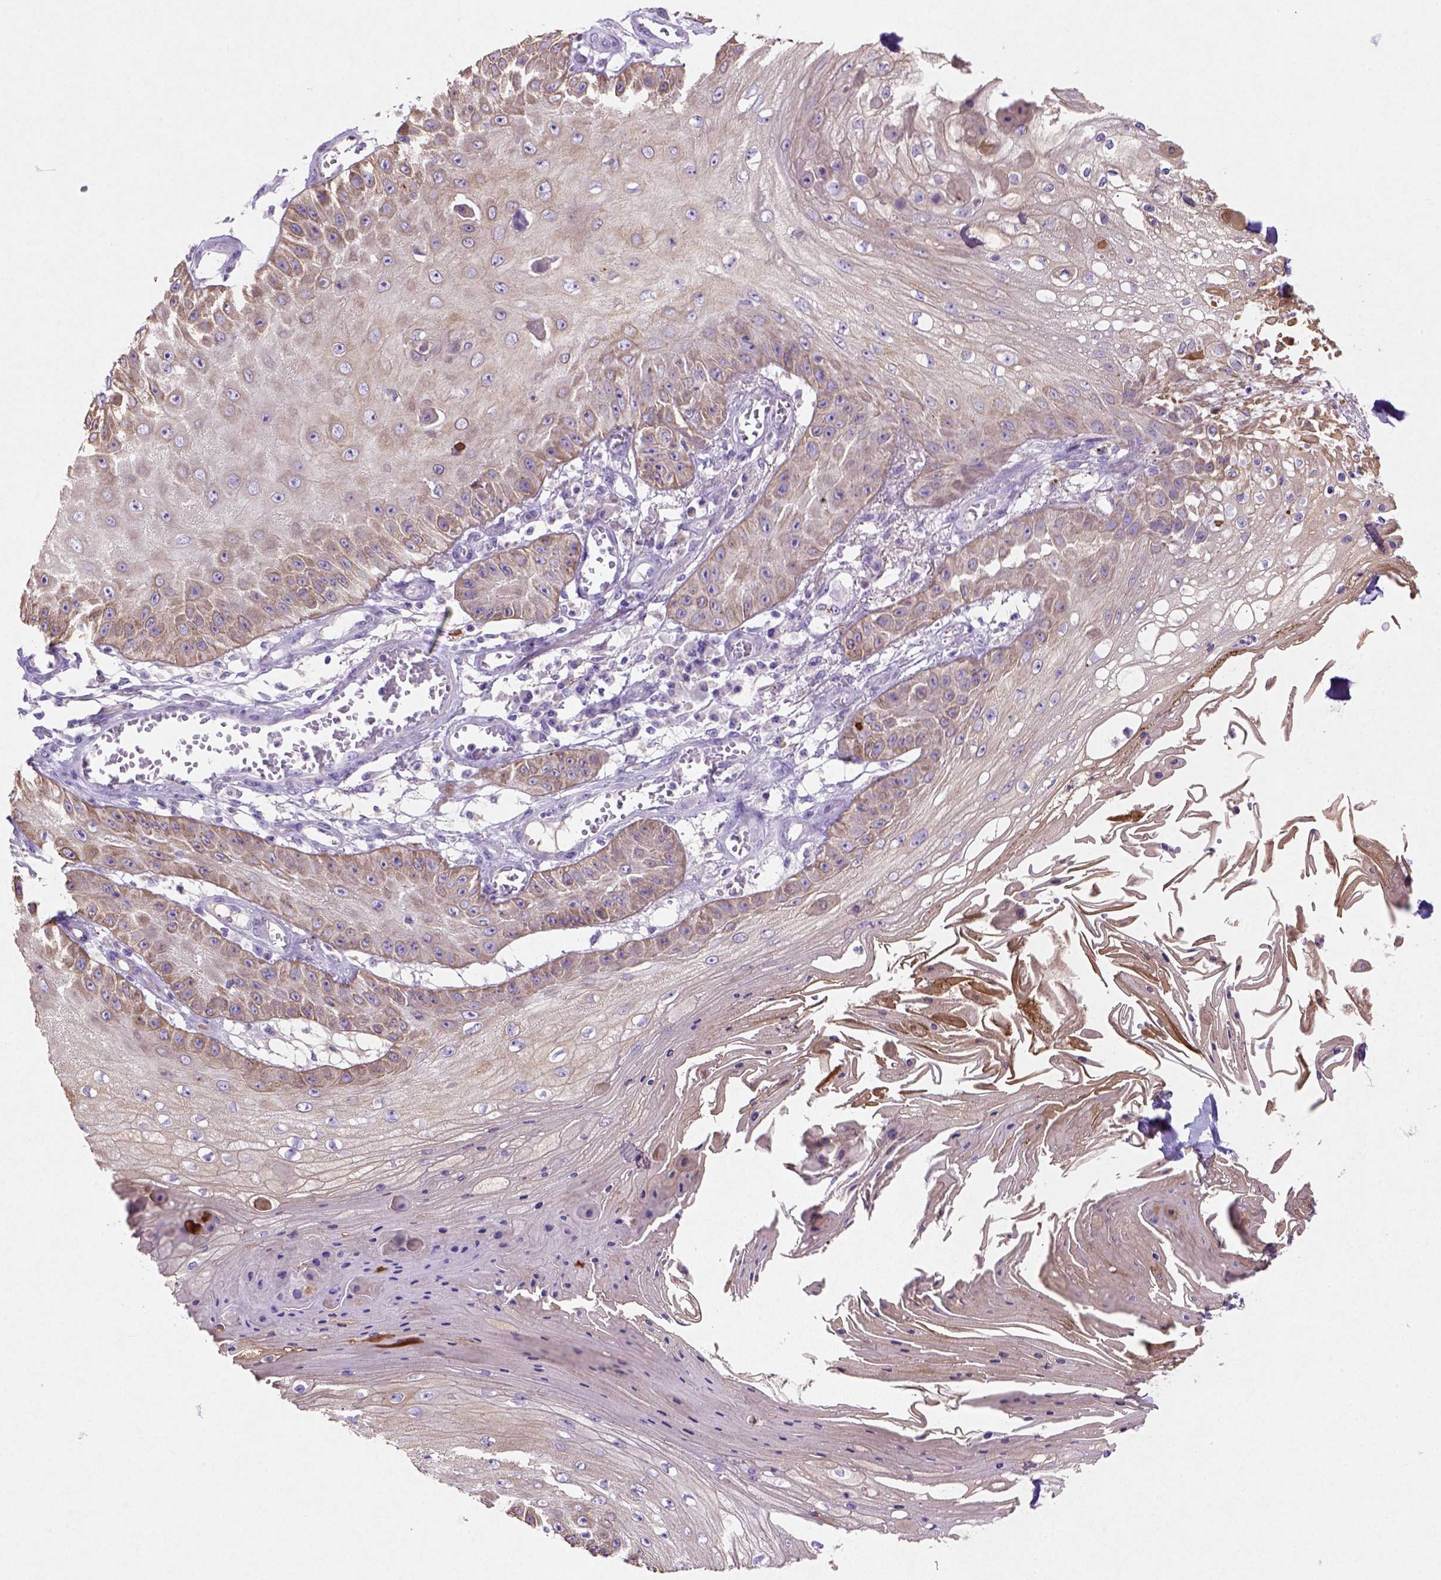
{"staining": {"intensity": "moderate", "quantity": "<25%", "location": "cytoplasmic/membranous"}, "tissue": "skin cancer", "cell_type": "Tumor cells", "image_type": "cancer", "snomed": [{"axis": "morphology", "description": "Squamous cell carcinoma, NOS"}, {"axis": "topography", "description": "Skin"}], "caption": "High-magnification brightfield microscopy of skin squamous cell carcinoma stained with DAB (3,3'-diaminobenzidine) (brown) and counterstained with hematoxylin (blue). tumor cells exhibit moderate cytoplasmic/membranous staining is seen in about<25% of cells.", "gene": "NUDT2", "patient": {"sex": "male", "age": 70}}